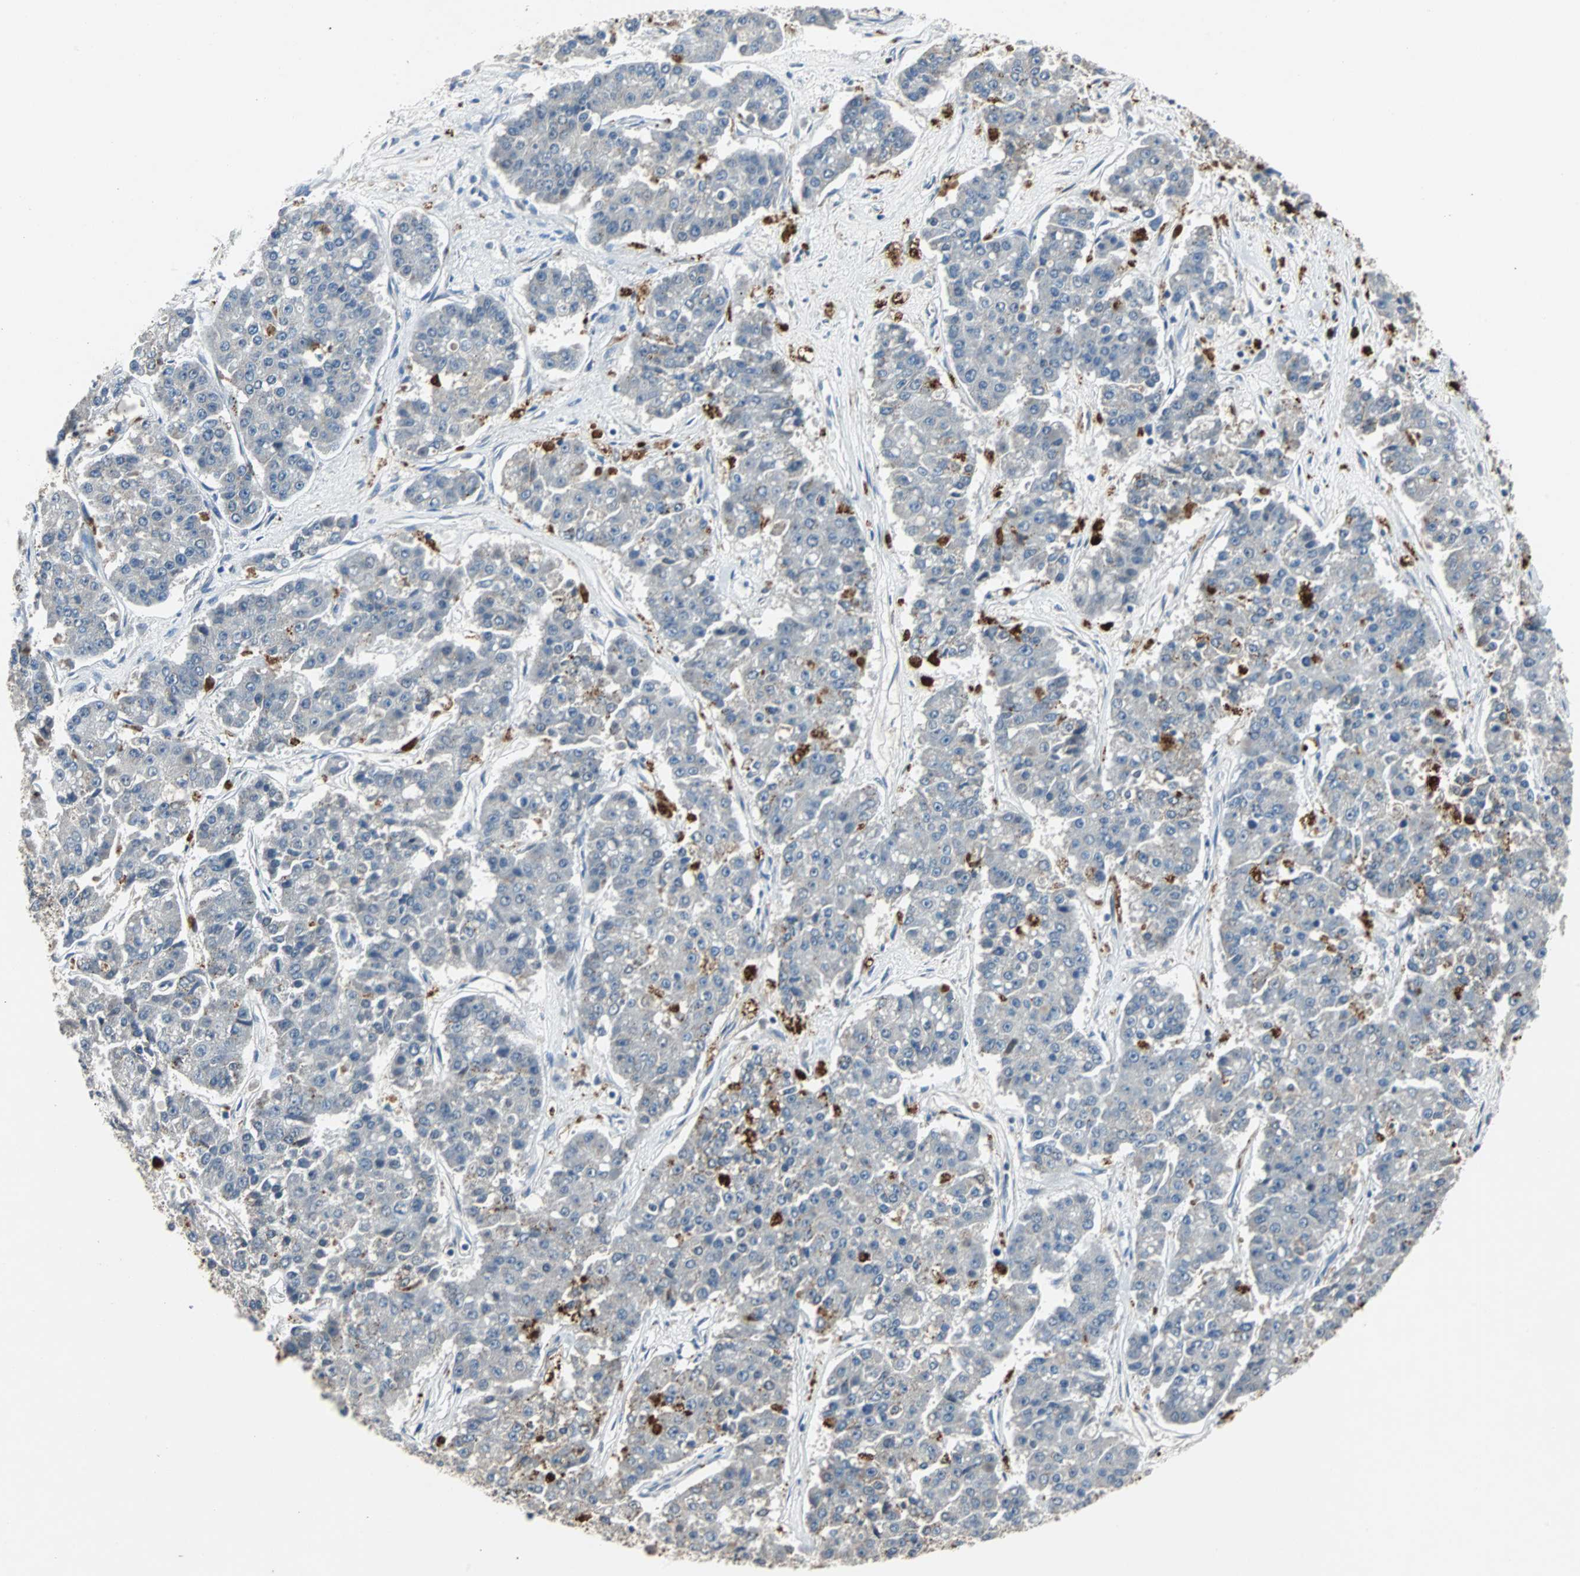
{"staining": {"intensity": "negative", "quantity": "none", "location": "none"}, "tissue": "pancreatic cancer", "cell_type": "Tumor cells", "image_type": "cancer", "snomed": [{"axis": "morphology", "description": "Adenocarcinoma, NOS"}, {"axis": "topography", "description": "Pancreas"}], "caption": "Immunohistochemical staining of human adenocarcinoma (pancreatic) shows no significant positivity in tumor cells.", "gene": "HLX", "patient": {"sex": "male", "age": 50}}